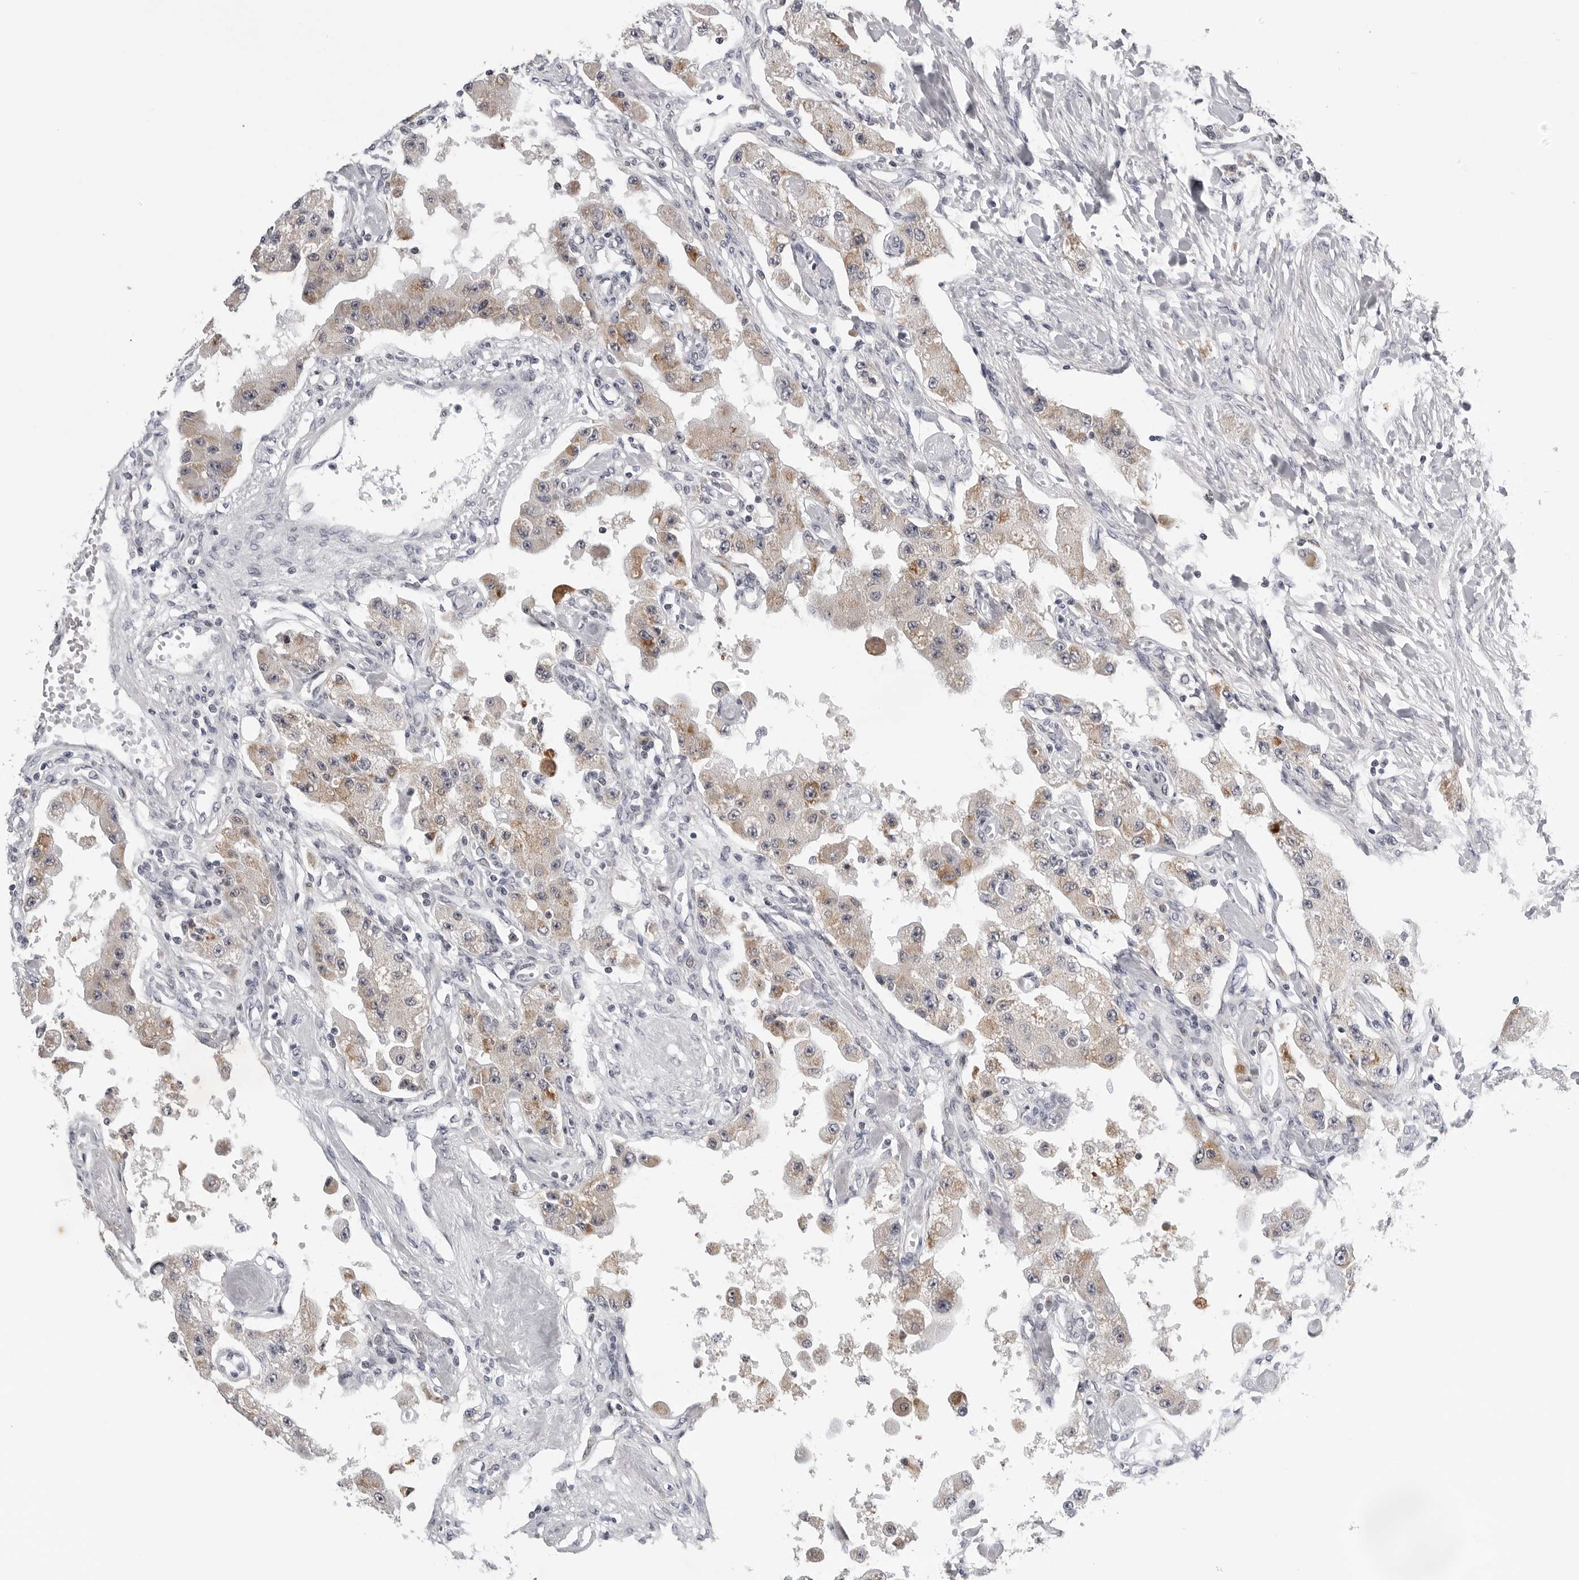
{"staining": {"intensity": "weak", "quantity": ">75%", "location": "cytoplasmic/membranous"}, "tissue": "carcinoid", "cell_type": "Tumor cells", "image_type": "cancer", "snomed": [{"axis": "morphology", "description": "Carcinoid, malignant, NOS"}, {"axis": "topography", "description": "Pancreas"}], "caption": "High-magnification brightfield microscopy of carcinoid stained with DAB (brown) and counterstained with hematoxylin (blue). tumor cells exhibit weak cytoplasmic/membranous positivity is appreciated in approximately>75% of cells.", "gene": "CDK20", "patient": {"sex": "male", "age": 41}}